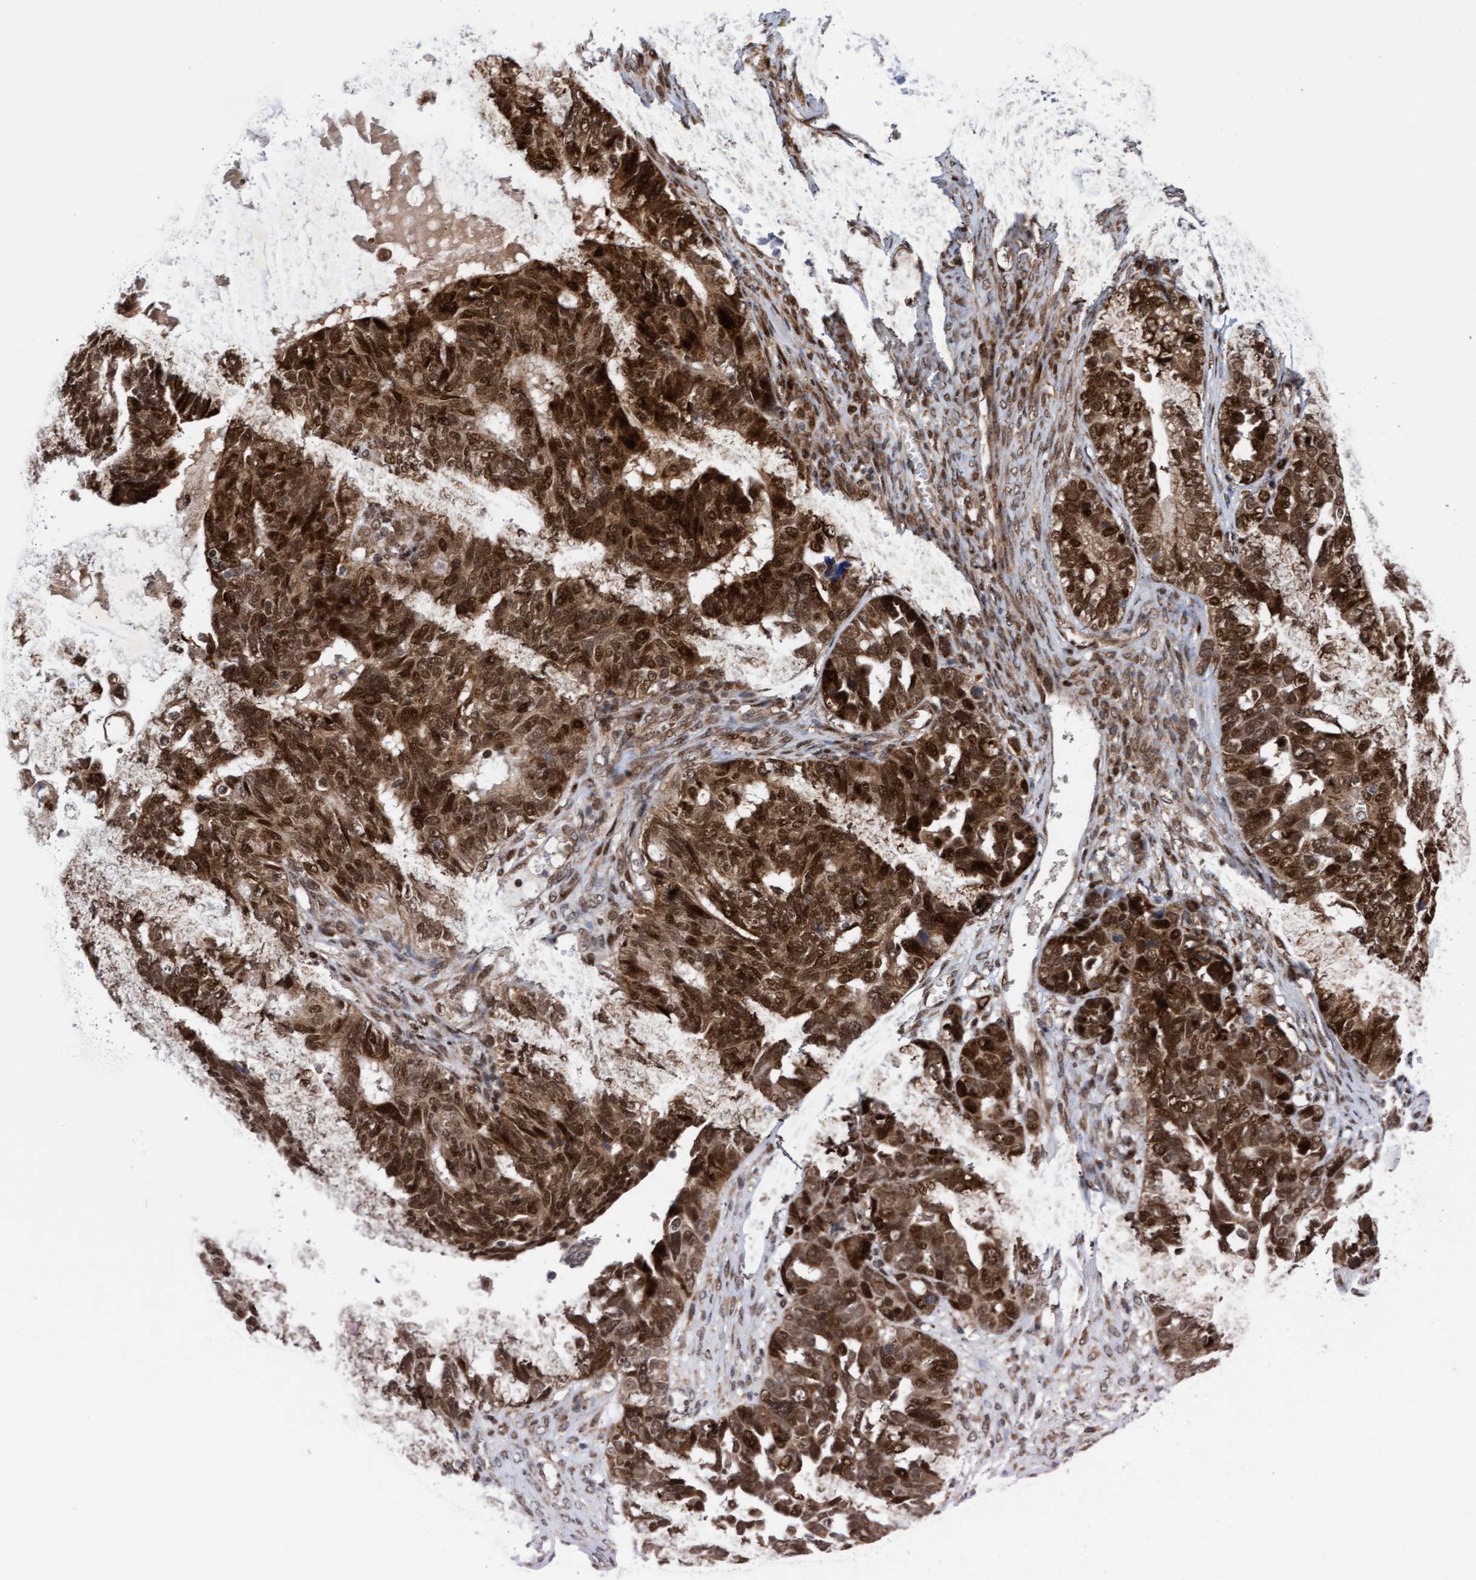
{"staining": {"intensity": "strong", "quantity": ">75%", "location": "cytoplasmic/membranous,nuclear"}, "tissue": "ovarian cancer", "cell_type": "Tumor cells", "image_type": "cancer", "snomed": [{"axis": "morphology", "description": "Cystadenocarcinoma, serous, NOS"}, {"axis": "topography", "description": "Ovary"}], "caption": "IHC staining of ovarian cancer, which demonstrates high levels of strong cytoplasmic/membranous and nuclear positivity in approximately >75% of tumor cells indicating strong cytoplasmic/membranous and nuclear protein expression. The staining was performed using DAB (3,3'-diaminobenzidine) (brown) for protein detection and nuclei were counterstained in hematoxylin (blue).", "gene": "TANC2", "patient": {"sex": "female", "age": 79}}